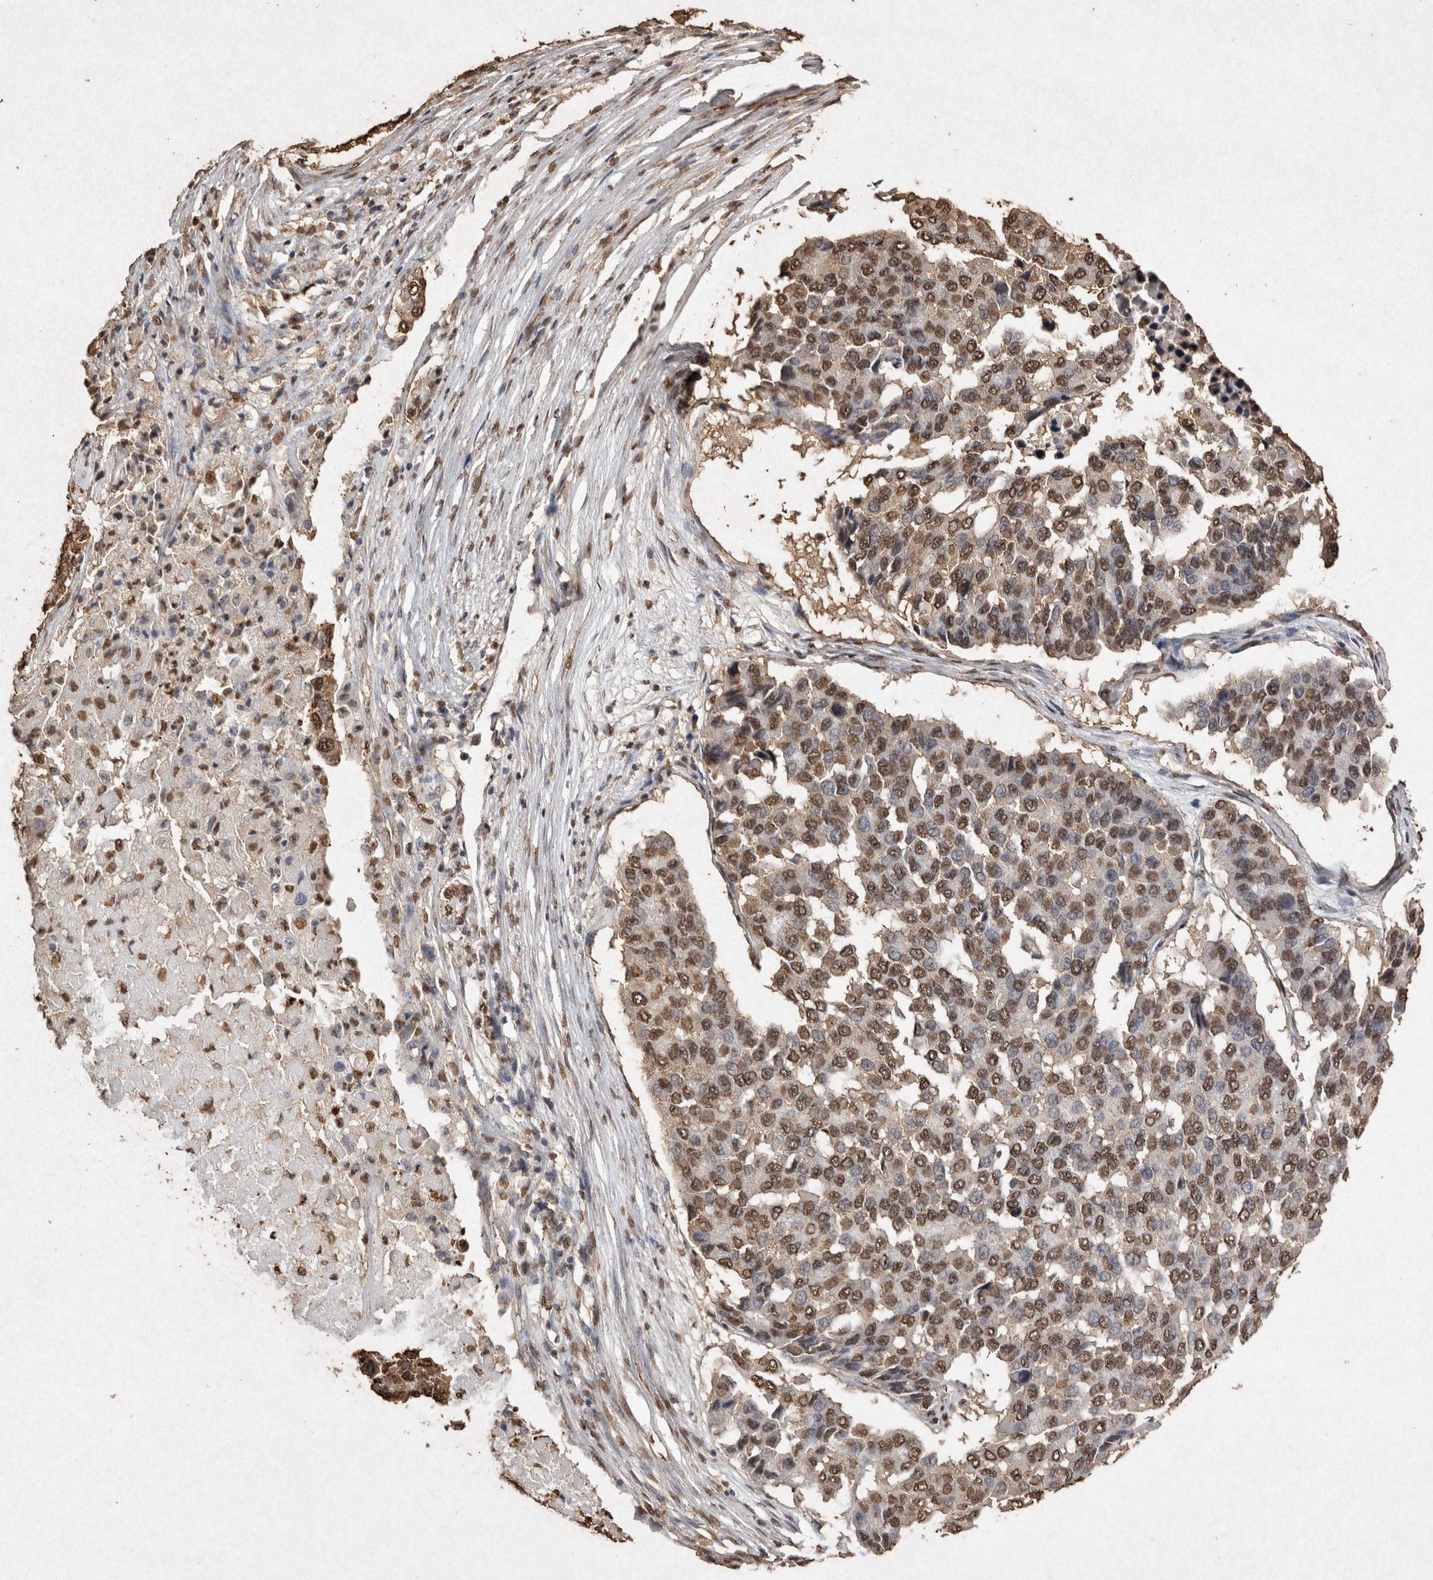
{"staining": {"intensity": "moderate", "quantity": ">75%", "location": "nuclear"}, "tissue": "pancreatic cancer", "cell_type": "Tumor cells", "image_type": "cancer", "snomed": [{"axis": "morphology", "description": "Adenocarcinoma, NOS"}, {"axis": "topography", "description": "Pancreas"}], "caption": "DAB immunohistochemical staining of pancreatic adenocarcinoma reveals moderate nuclear protein staining in about >75% of tumor cells. The staining is performed using DAB (3,3'-diaminobenzidine) brown chromogen to label protein expression. The nuclei are counter-stained blue using hematoxylin.", "gene": "FSTL3", "patient": {"sex": "male", "age": 50}}